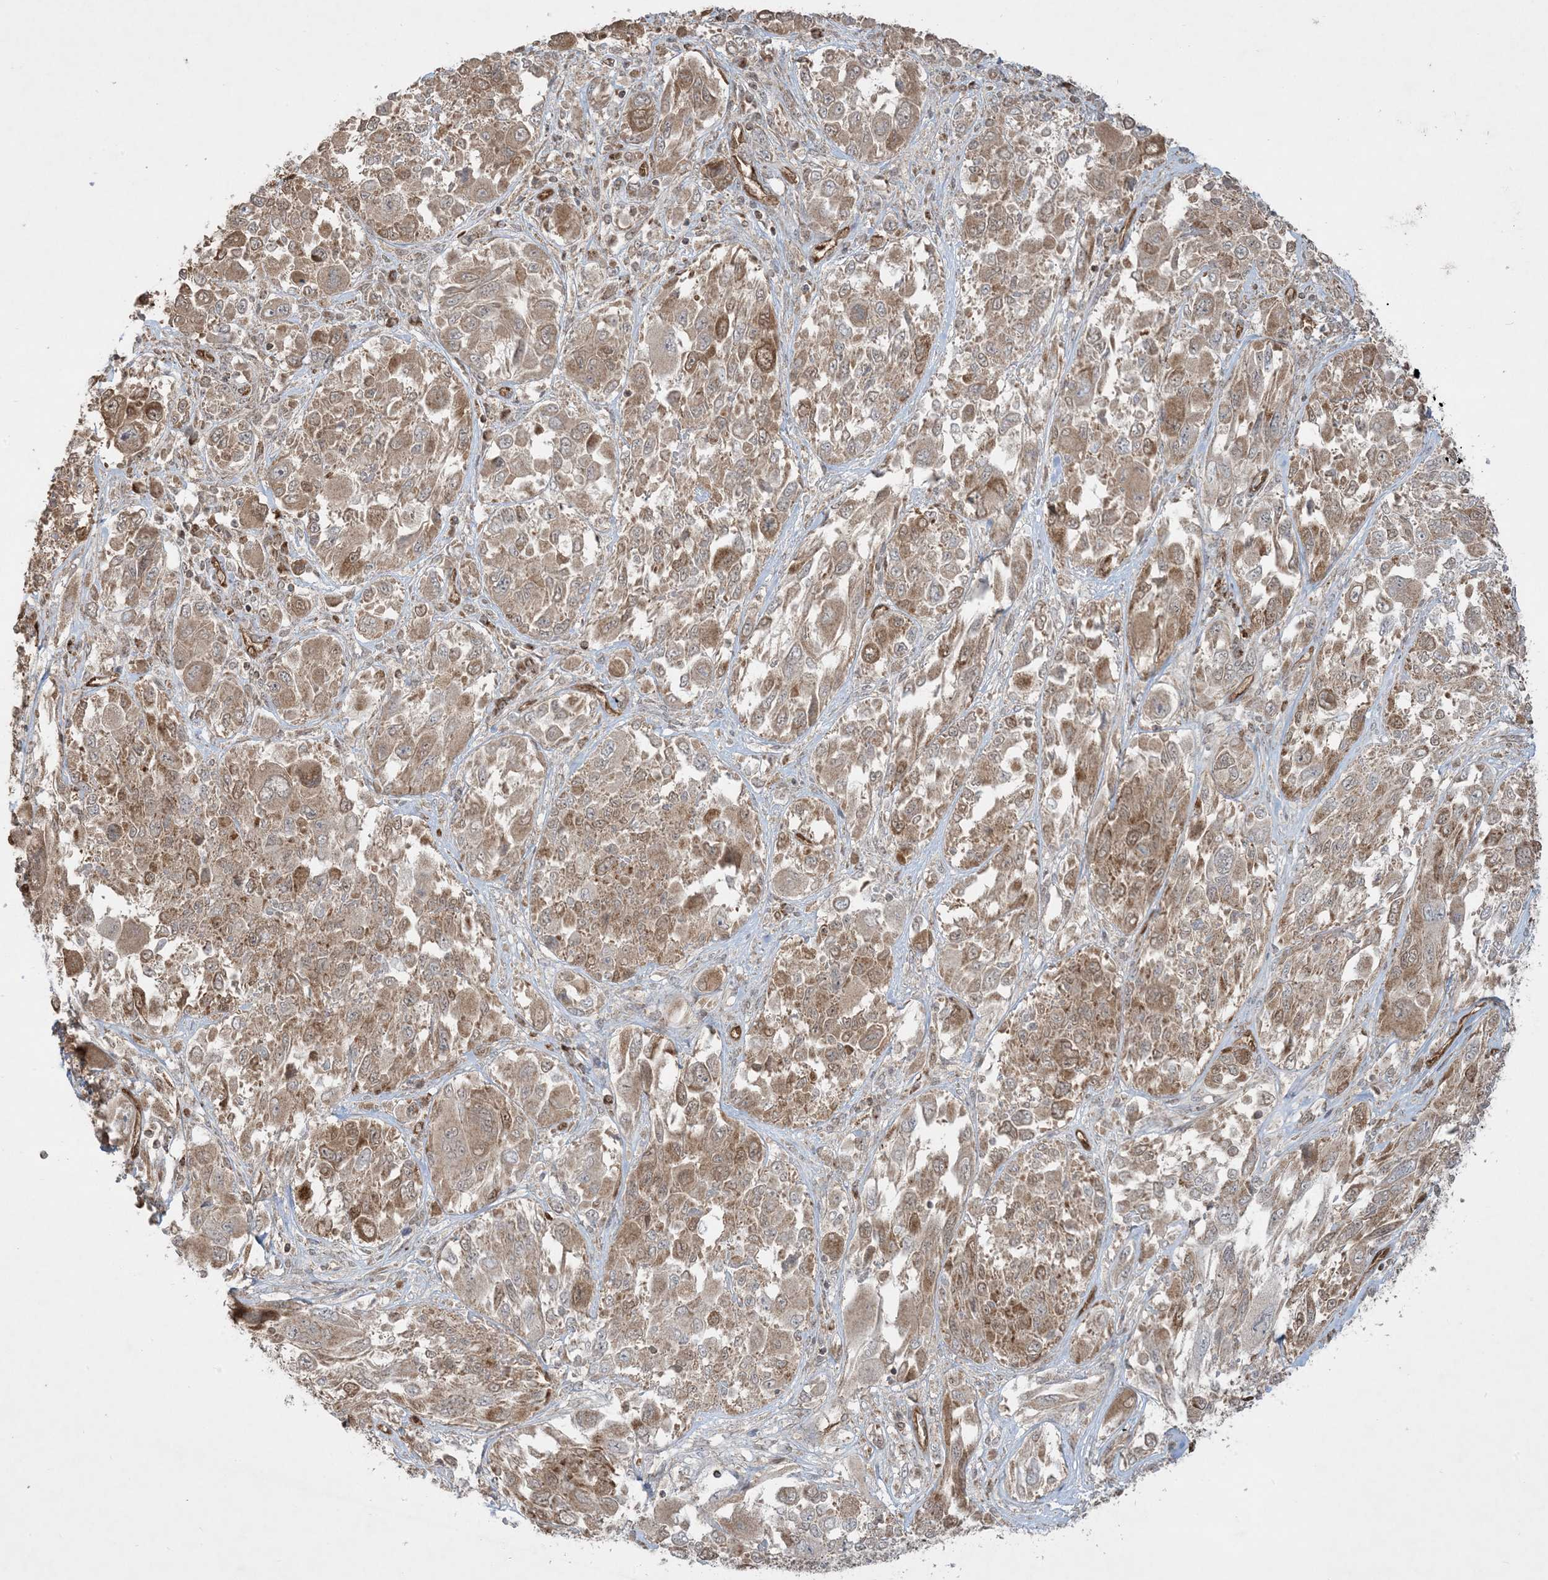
{"staining": {"intensity": "moderate", "quantity": ">75%", "location": "cytoplasmic/membranous"}, "tissue": "melanoma", "cell_type": "Tumor cells", "image_type": "cancer", "snomed": [{"axis": "morphology", "description": "Malignant melanoma, NOS"}, {"axis": "topography", "description": "Skin"}], "caption": "A brown stain labels moderate cytoplasmic/membranous positivity of a protein in human malignant melanoma tumor cells.", "gene": "PPM1F", "patient": {"sex": "female", "age": 91}}